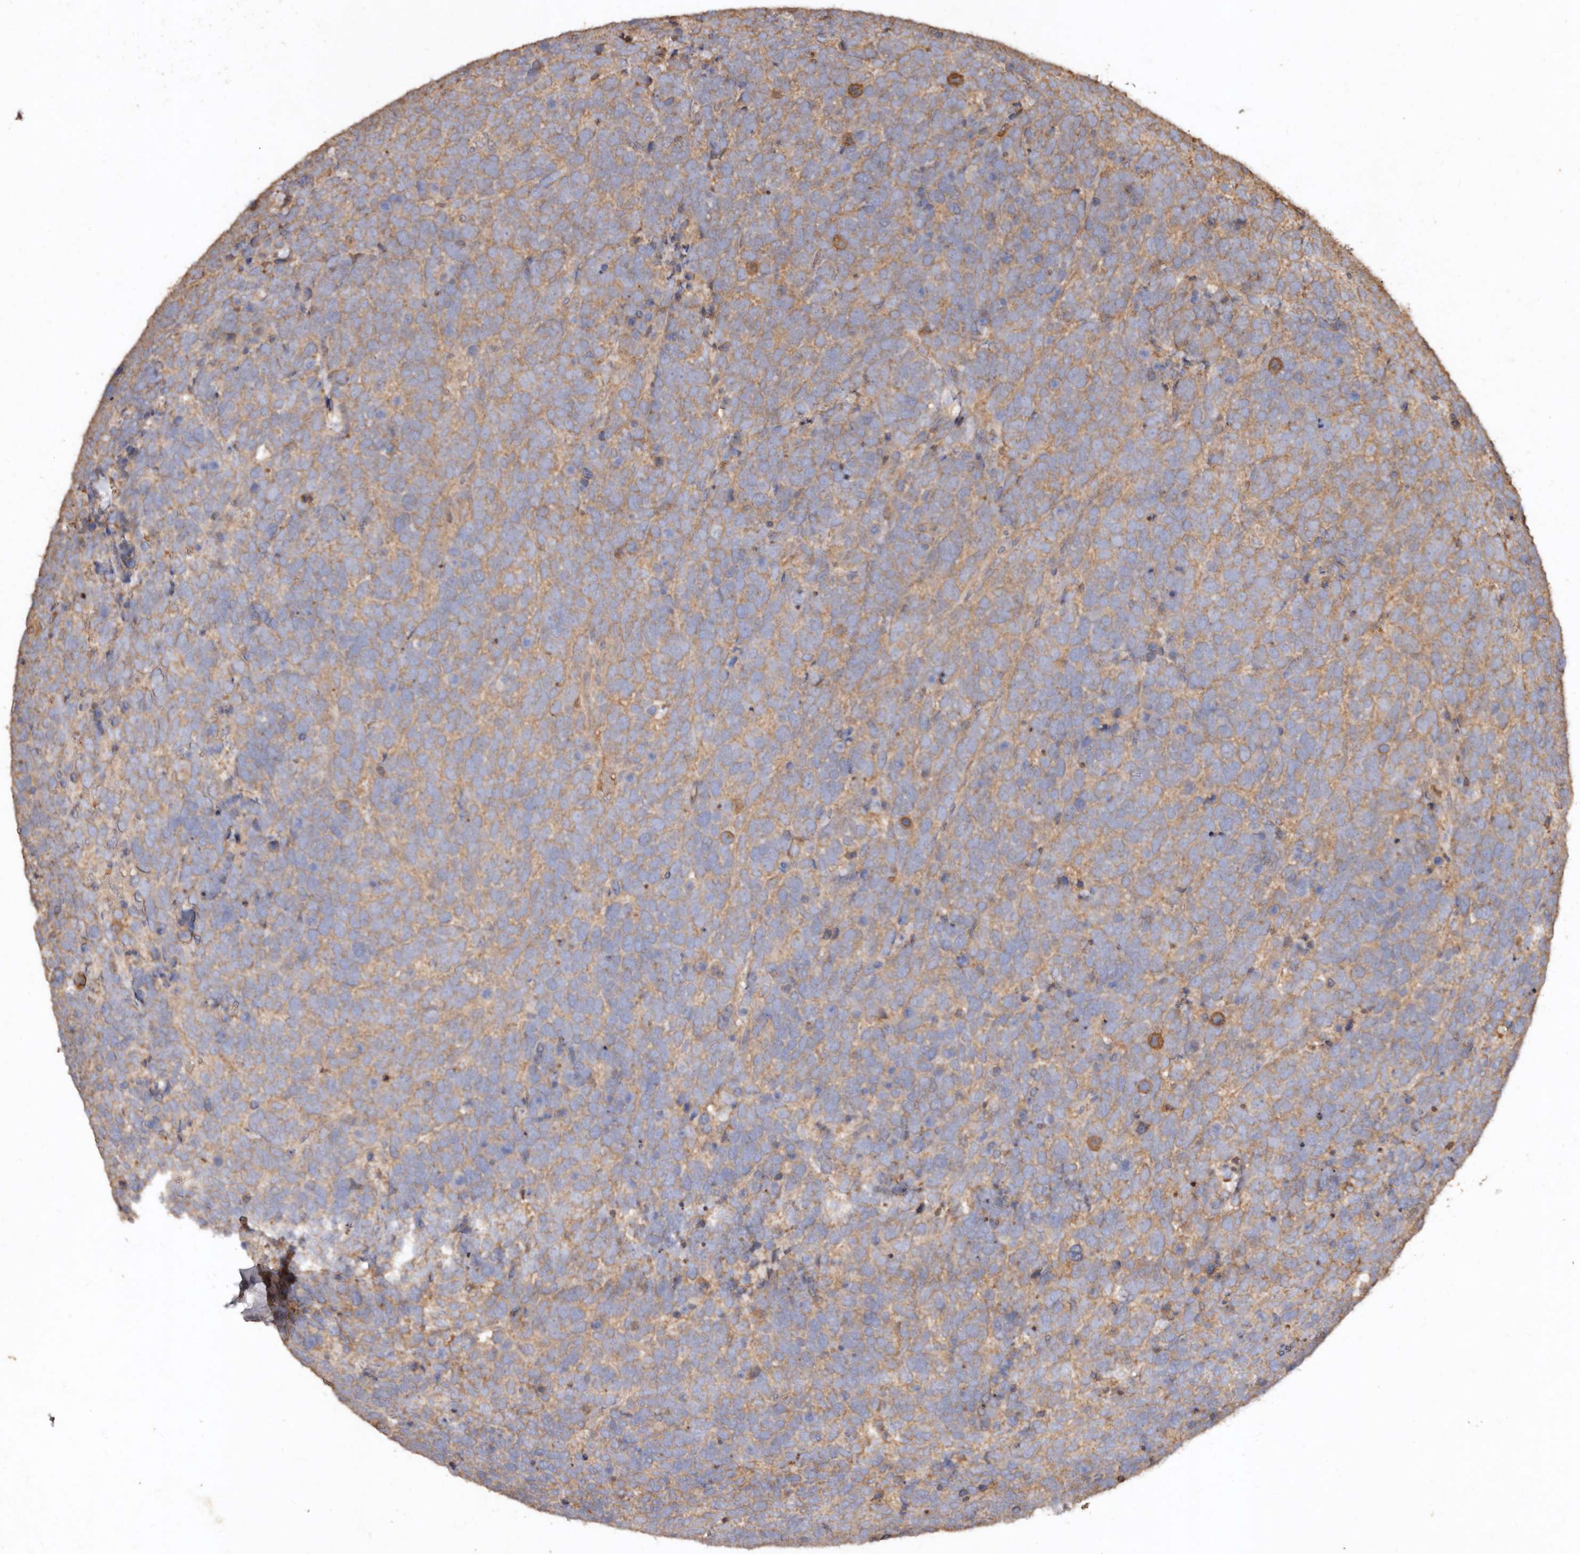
{"staining": {"intensity": "moderate", "quantity": "25%-75%", "location": "cytoplasmic/membranous"}, "tissue": "urothelial cancer", "cell_type": "Tumor cells", "image_type": "cancer", "snomed": [{"axis": "morphology", "description": "Urothelial carcinoma, High grade"}, {"axis": "topography", "description": "Urinary bladder"}], "caption": "High-grade urothelial carcinoma tissue exhibits moderate cytoplasmic/membranous positivity in about 25%-75% of tumor cells", "gene": "FARS2", "patient": {"sex": "female", "age": 82}}